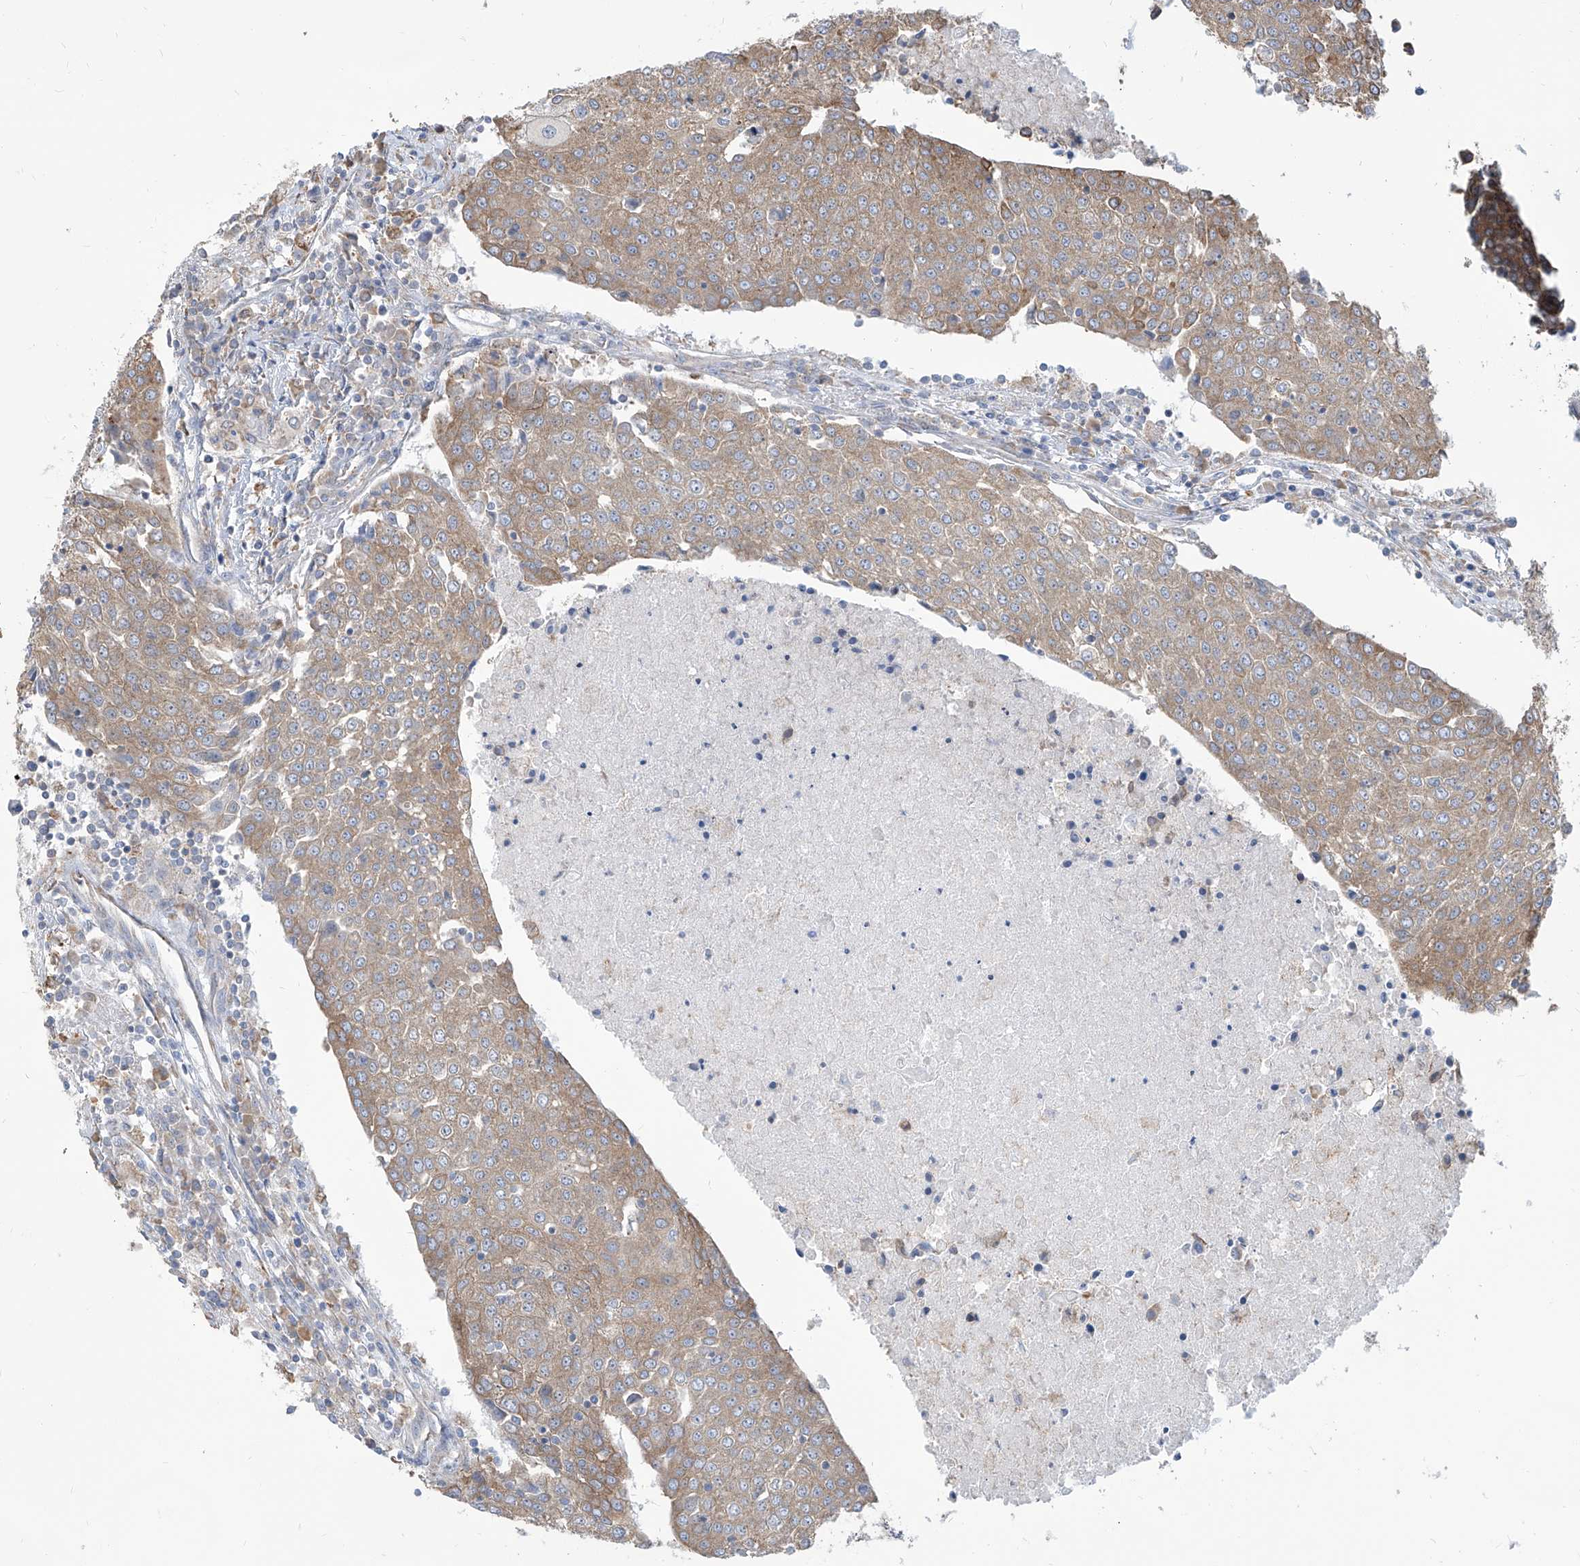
{"staining": {"intensity": "weak", "quantity": ">75%", "location": "cytoplasmic/membranous"}, "tissue": "urothelial cancer", "cell_type": "Tumor cells", "image_type": "cancer", "snomed": [{"axis": "morphology", "description": "Urothelial carcinoma, High grade"}, {"axis": "topography", "description": "Urinary bladder"}], "caption": "Urothelial cancer tissue exhibits weak cytoplasmic/membranous expression in approximately >75% of tumor cells, visualized by immunohistochemistry.", "gene": "FAM83B", "patient": {"sex": "female", "age": 85}}